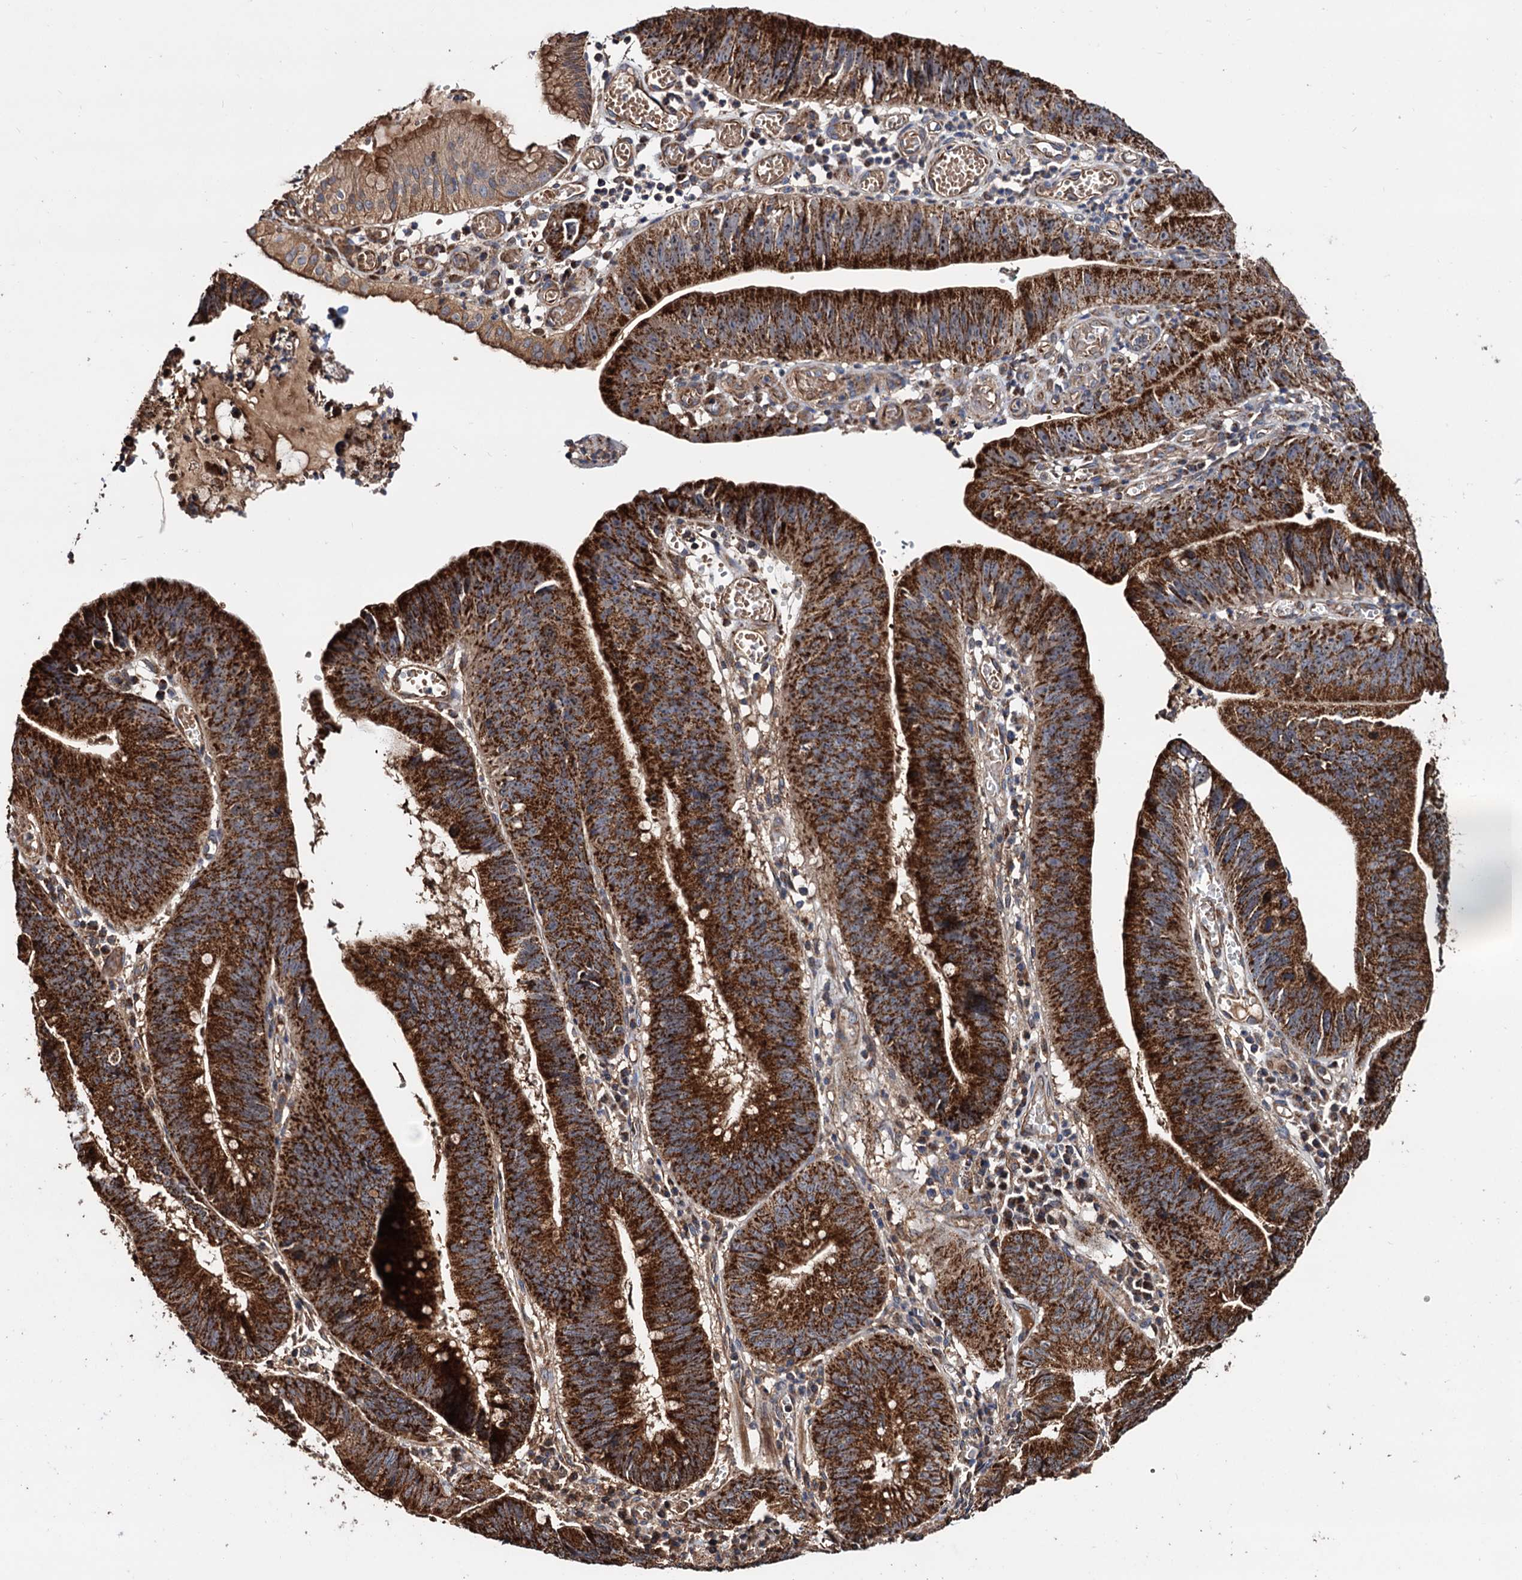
{"staining": {"intensity": "strong", "quantity": ">75%", "location": "cytoplasmic/membranous"}, "tissue": "stomach cancer", "cell_type": "Tumor cells", "image_type": "cancer", "snomed": [{"axis": "morphology", "description": "Adenocarcinoma, NOS"}, {"axis": "topography", "description": "Stomach"}], "caption": "High-magnification brightfield microscopy of stomach cancer (adenocarcinoma) stained with DAB (brown) and counterstained with hematoxylin (blue). tumor cells exhibit strong cytoplasmic/membranous staining is seen in approximately>75% of cells.", "gene": "MRPL42", "patient": {"sex": "male", "age": 59}}